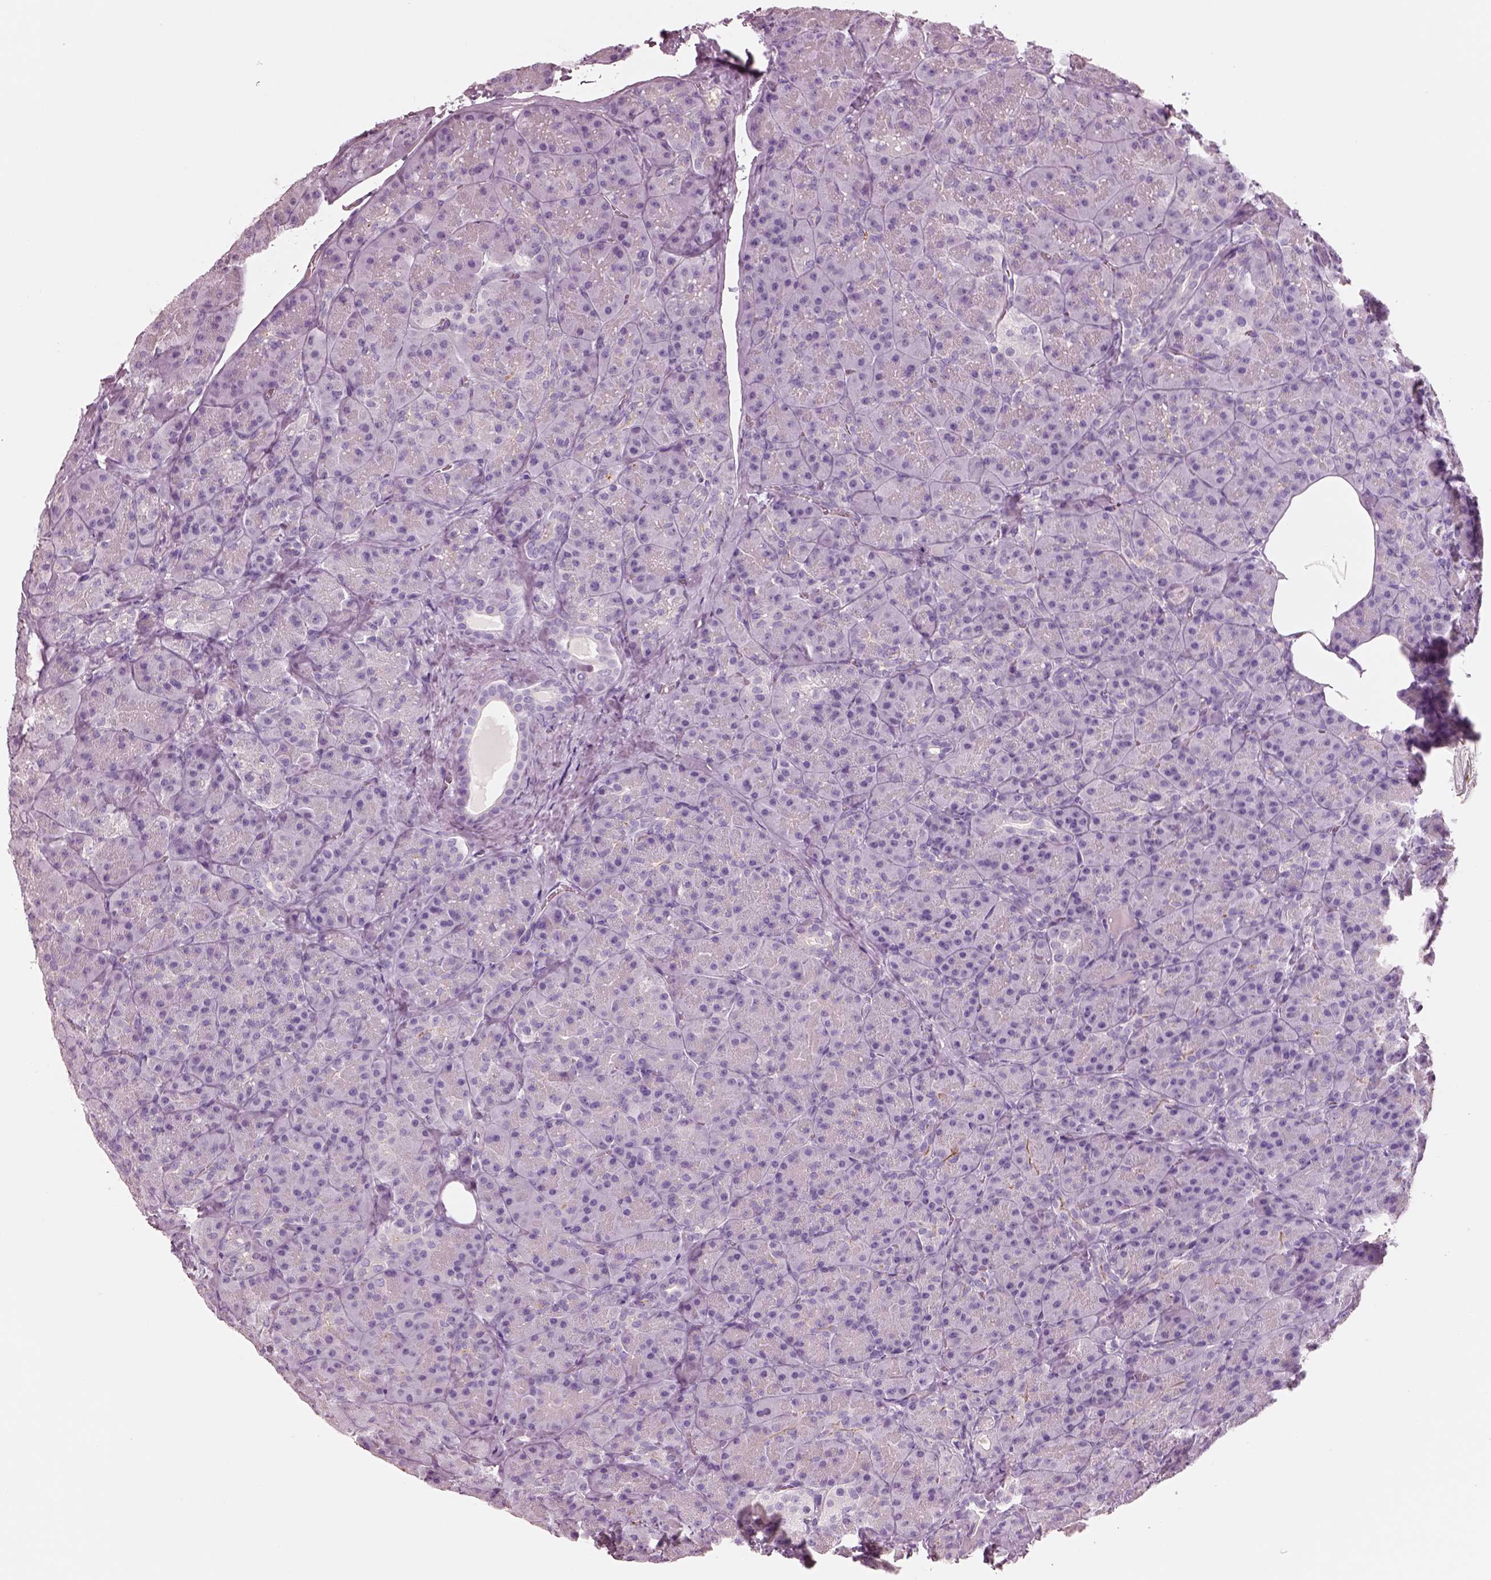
{"staining": {"intensity": "negative", "quantity": "none", "location": "none"}, "tissue": "pancreas", "cell_type": "Exocrine glandular cells", "image_type": "normal", "snomed": [{"axis": "morphology", "description": "Normal tissue, NOS"}, {"axis": "topography", "description": "Pancreas"}], "caption": "IHC photomicrograph of unremarkable pancreas stained for a protein (brown), which exhibits no staining in exocrine glandular cells.", "gene": "PNOC", "patient": {"sex": "male", "age": 57}}